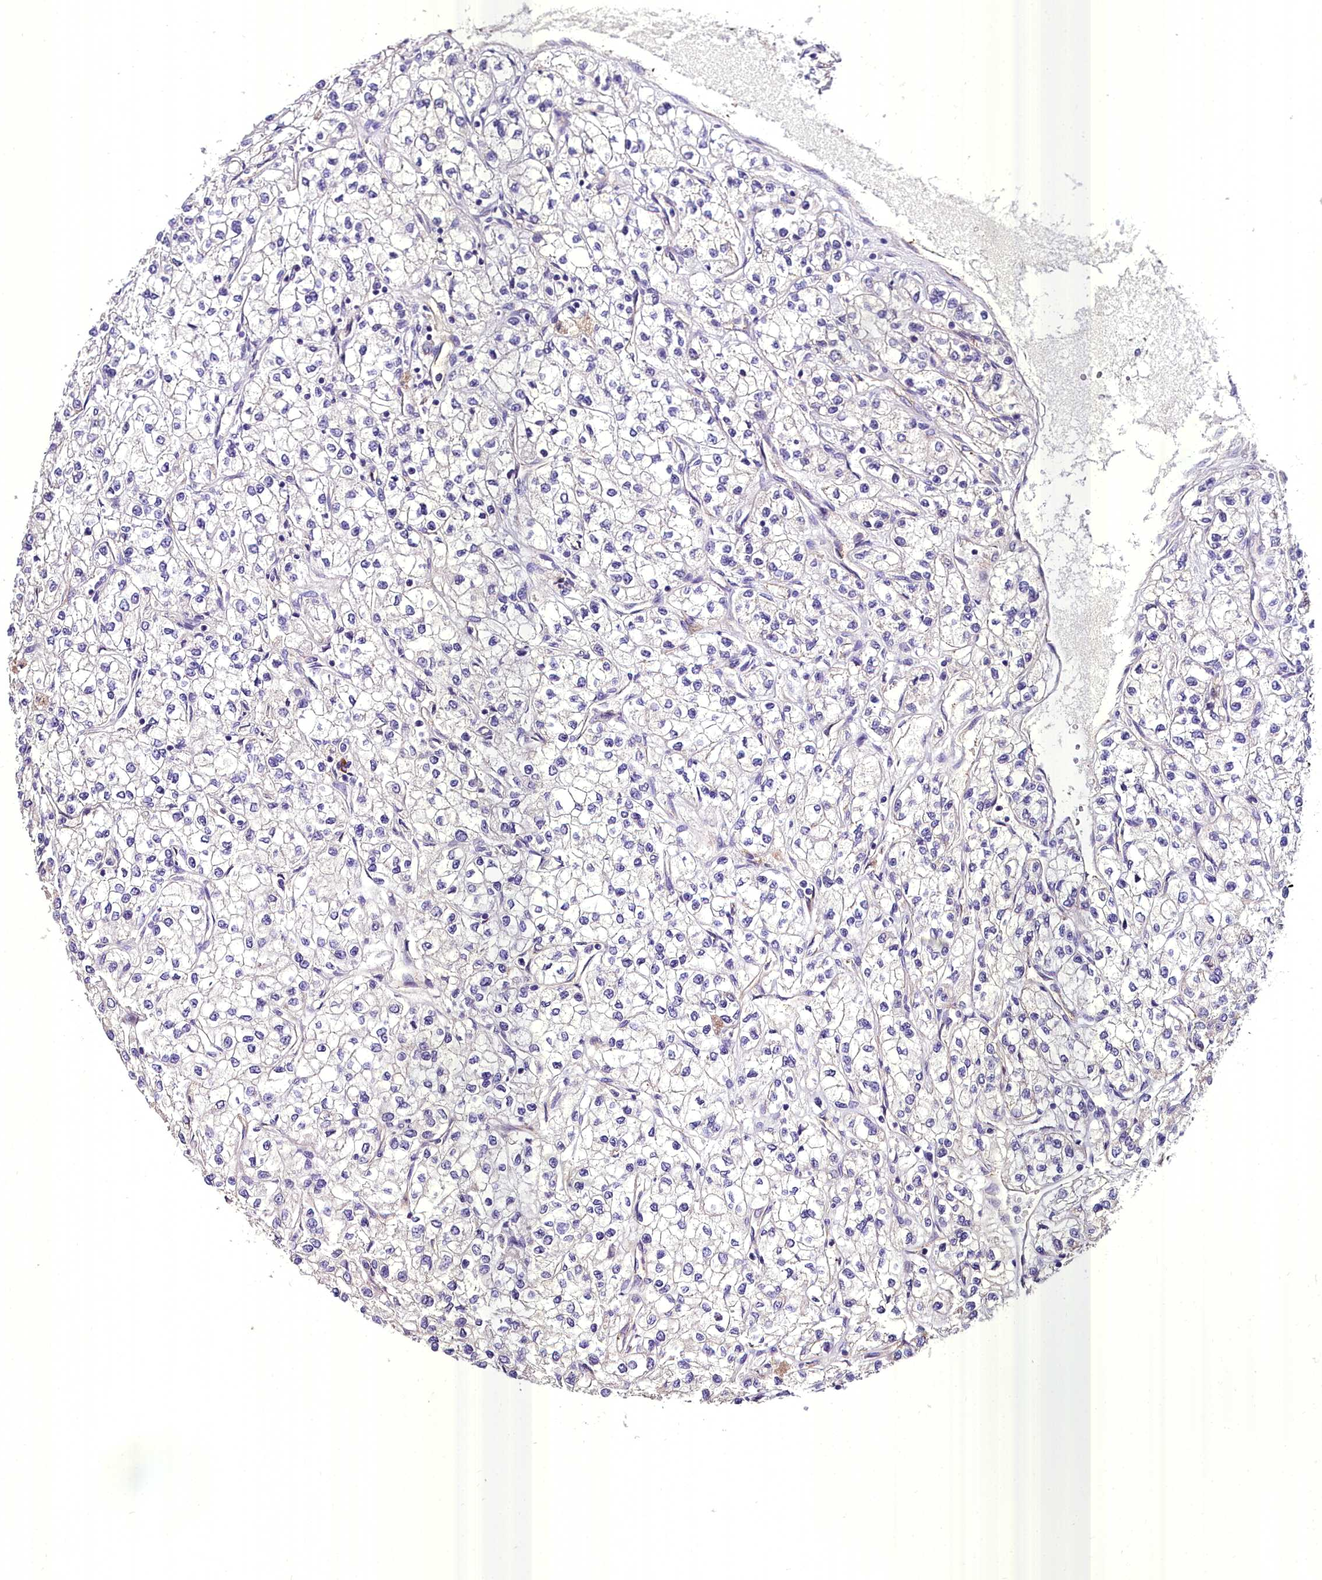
{"staining": {"intensity": "negative", "quantity": "none", "location": "none"}, "tissue": "renal cancer", "cell_type": "Tumor cells", "image_type": "cancer", "snomed": [{"axis": "morphology", "description": "Adenocarcinoma, NOS"}, {"axis": "topography", "description": "Kidney"}], "caption": "A high-resolution photomicrograph shows IHC staining of renal cancer, which reveals no significant staining in tumor cells.", "gene": "MS4A18", "patient": {"sex": "male", "age": 80}}